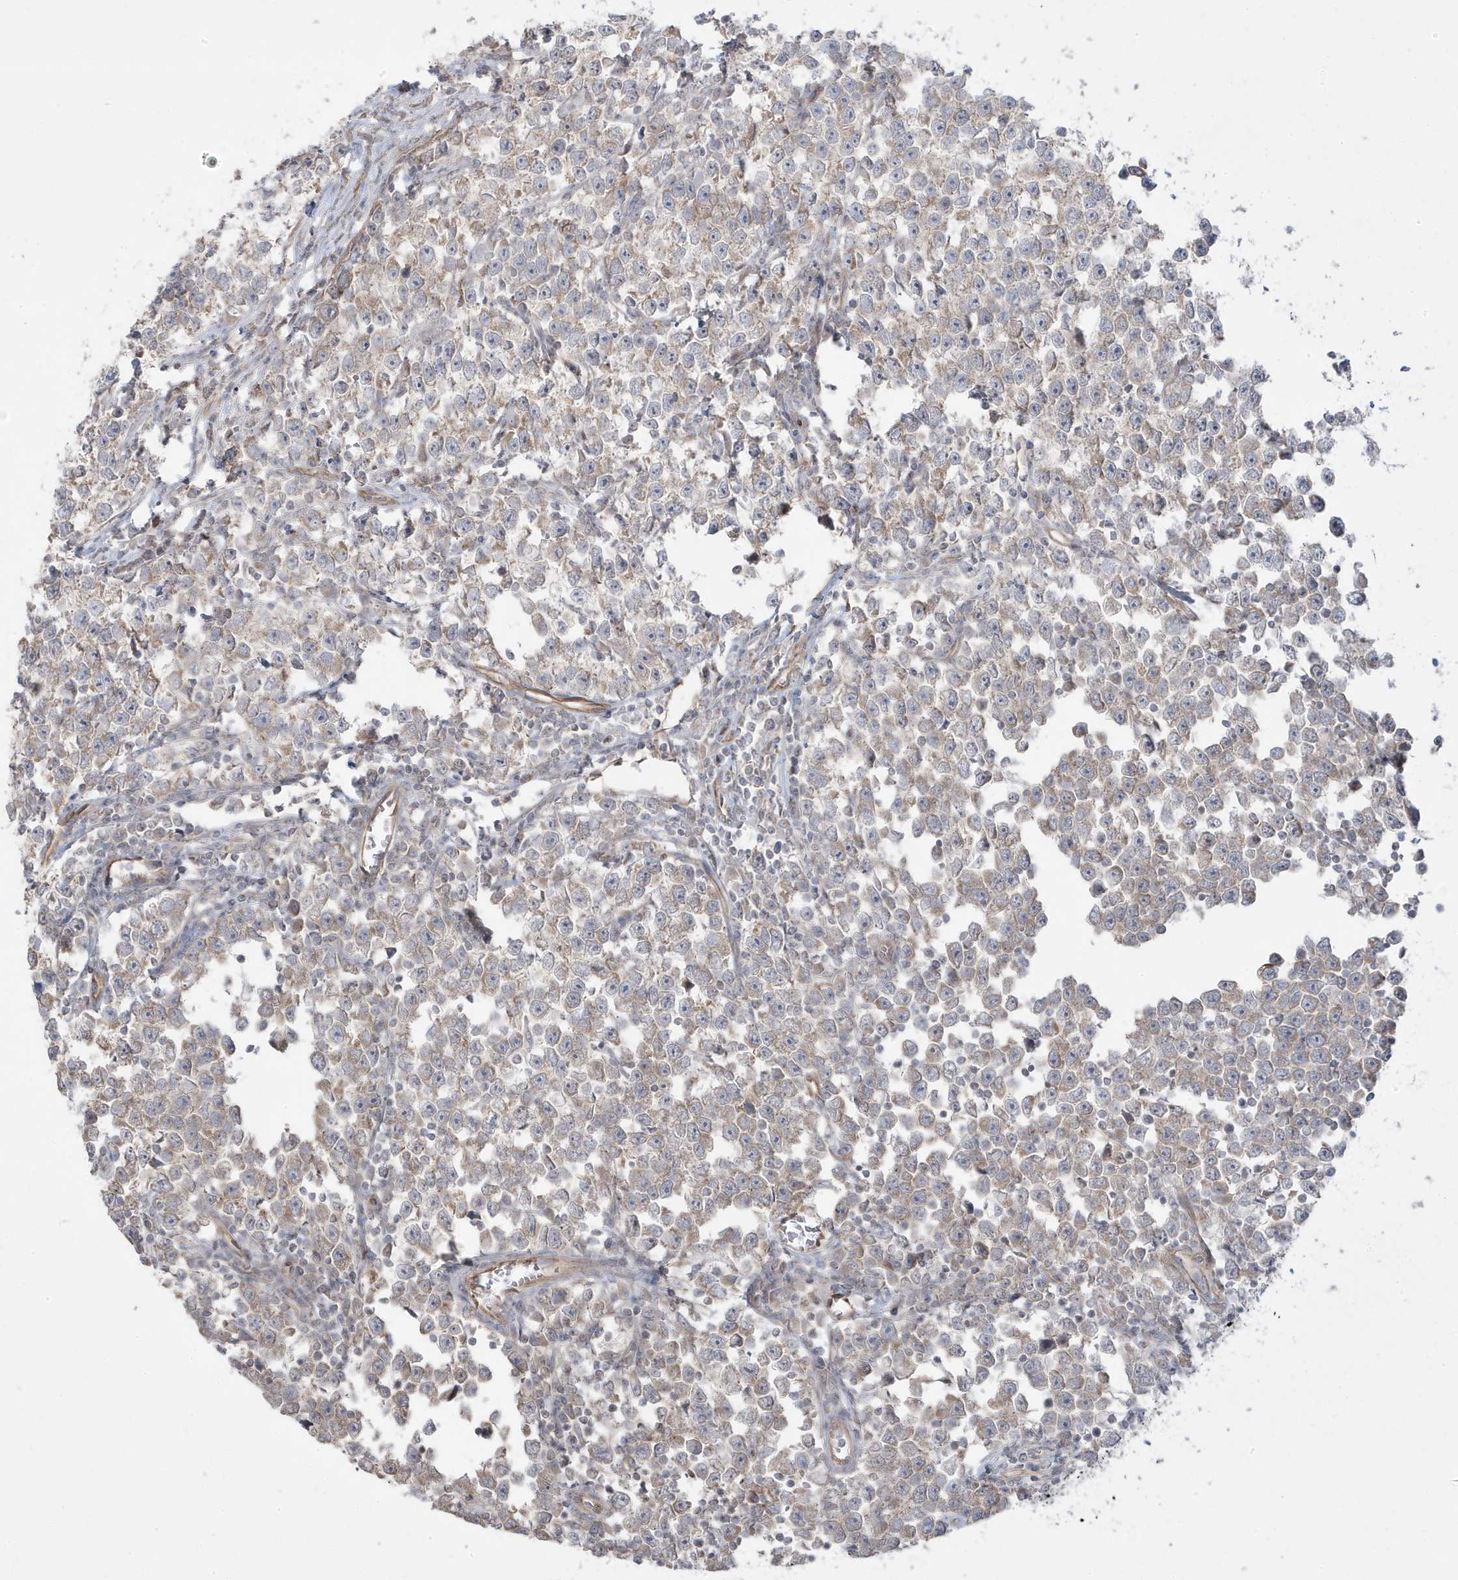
{"staining": {"intensity": "weak", "quantity": "25%-75%", "location": "cytoplasmic/membranous"}, "tissue": "testis cancer", "cell_type": "Tumor cells", "image_type": "cancer", "snomed": [{"axis": "morphology", "description": "Normal tissue, NOS"}, {"axis": "morphology", "description": "Seminoma, NOS"}, {"axis": "topography", "description": "Testis"}], "caption": "Immunohistochemistry (IHC) photomicrograph of neoplastic tissue: testis cancer (seminoma) stained using IHC exhibits low levels of weak protein expression localized specifically in the cytoplasmic/membranous of tumor cells, appearing as a cytoplasmic/membranous brown color.", "gene": "DNAJC12", "patient": {"sex": "male", "age": 43}}